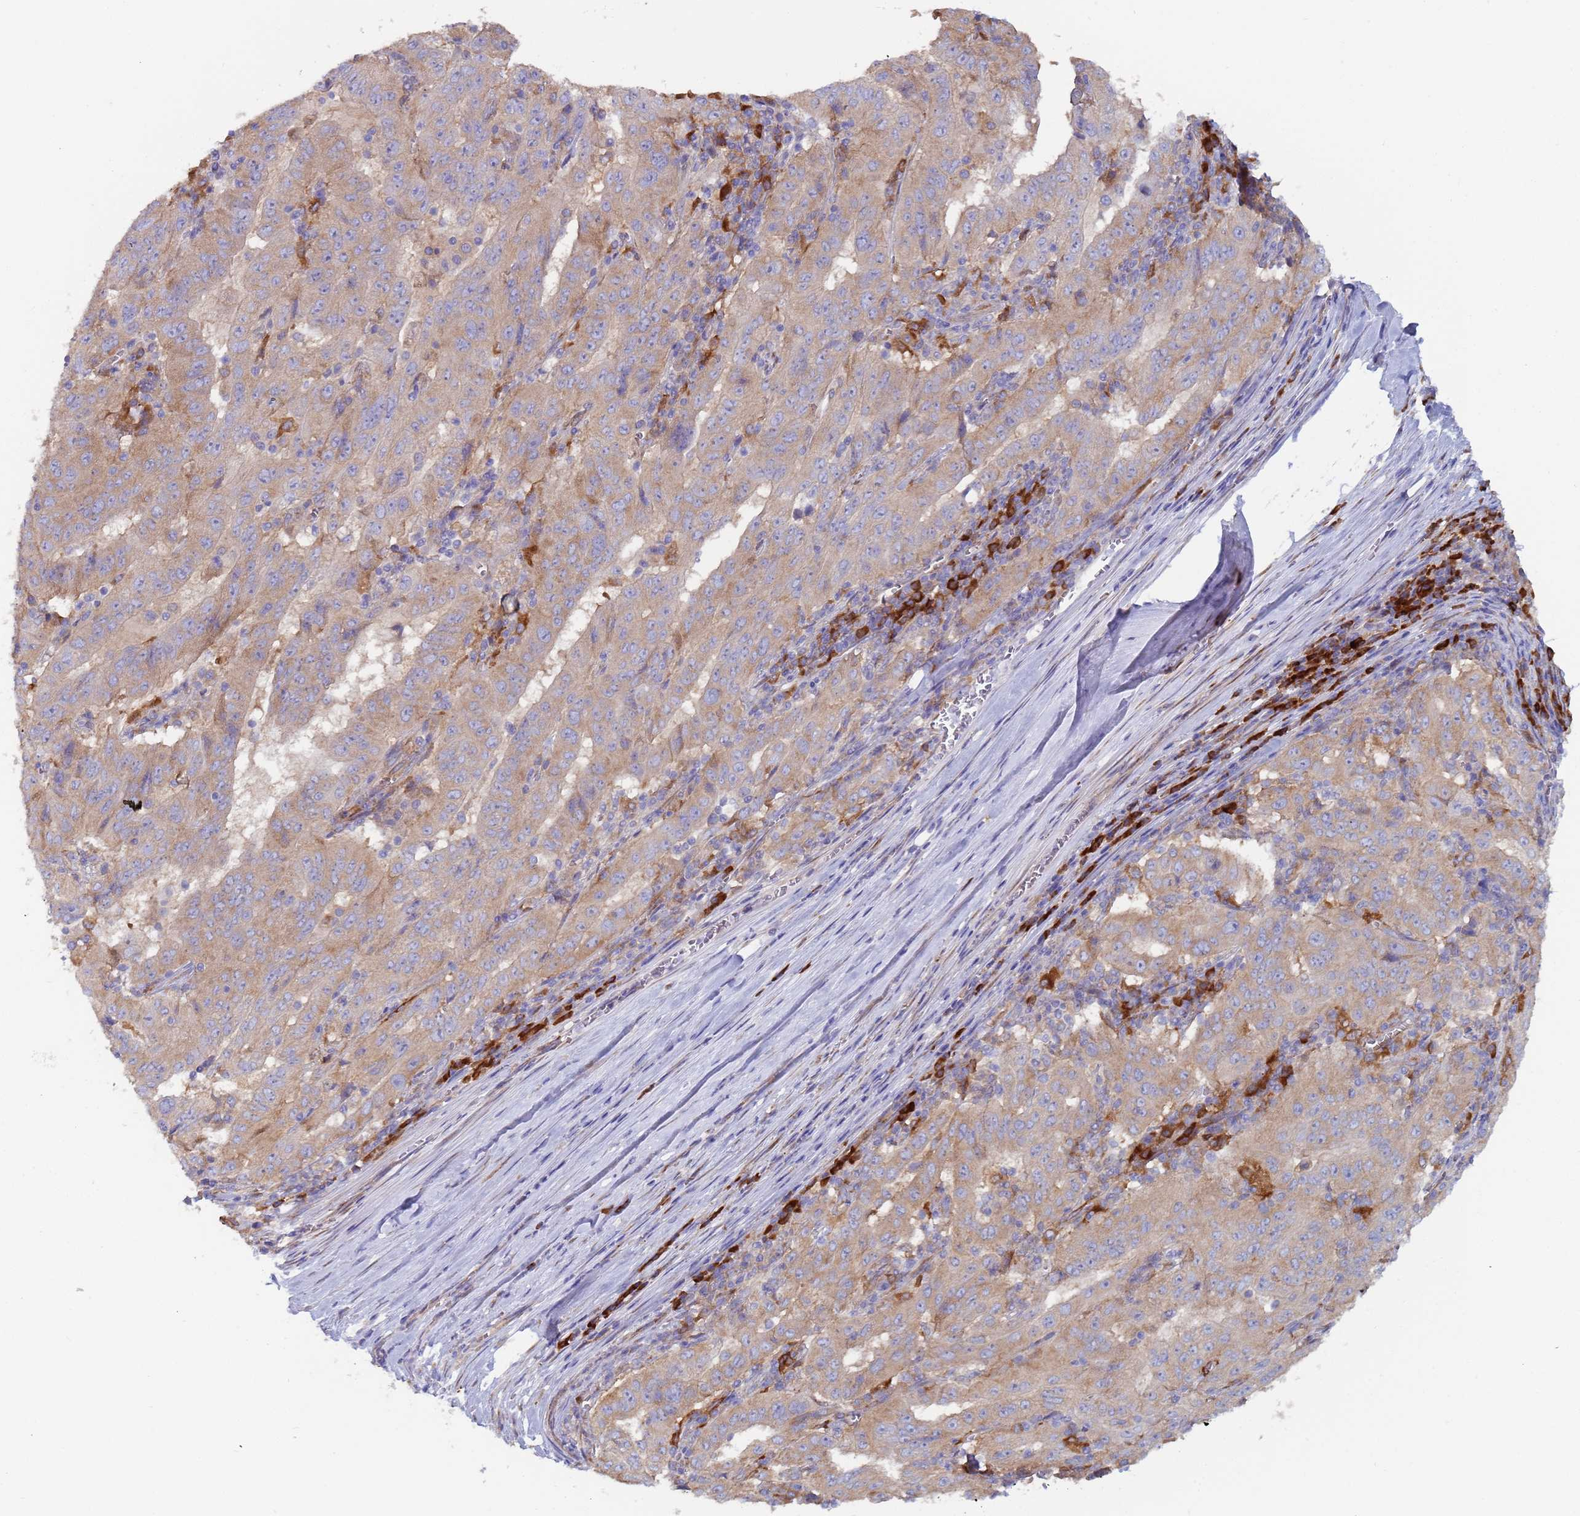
{"staining": {"intensity": "moderate", "quantity": ">75%", "location": "cytoplasmic/membranous"}, "tissue": "pancreatic cancer", "cell_type": "Tumor cells", "image_type": "cancer", "snomed": [{"axis": "morphology", "description": "Adenocarcinoma, NOS"}, {"axis": "topography", "description": "Pancreas"}], "caption": "Approximately >75% of tumor cells in pancreatic adenocarcinoma demonstrate moderate cytoplasmic/membranous protein expression as visualized by brown immunohistochemical staining.", "gene": "ZNF844", "patient": {"sex": "male", "age": 63}}